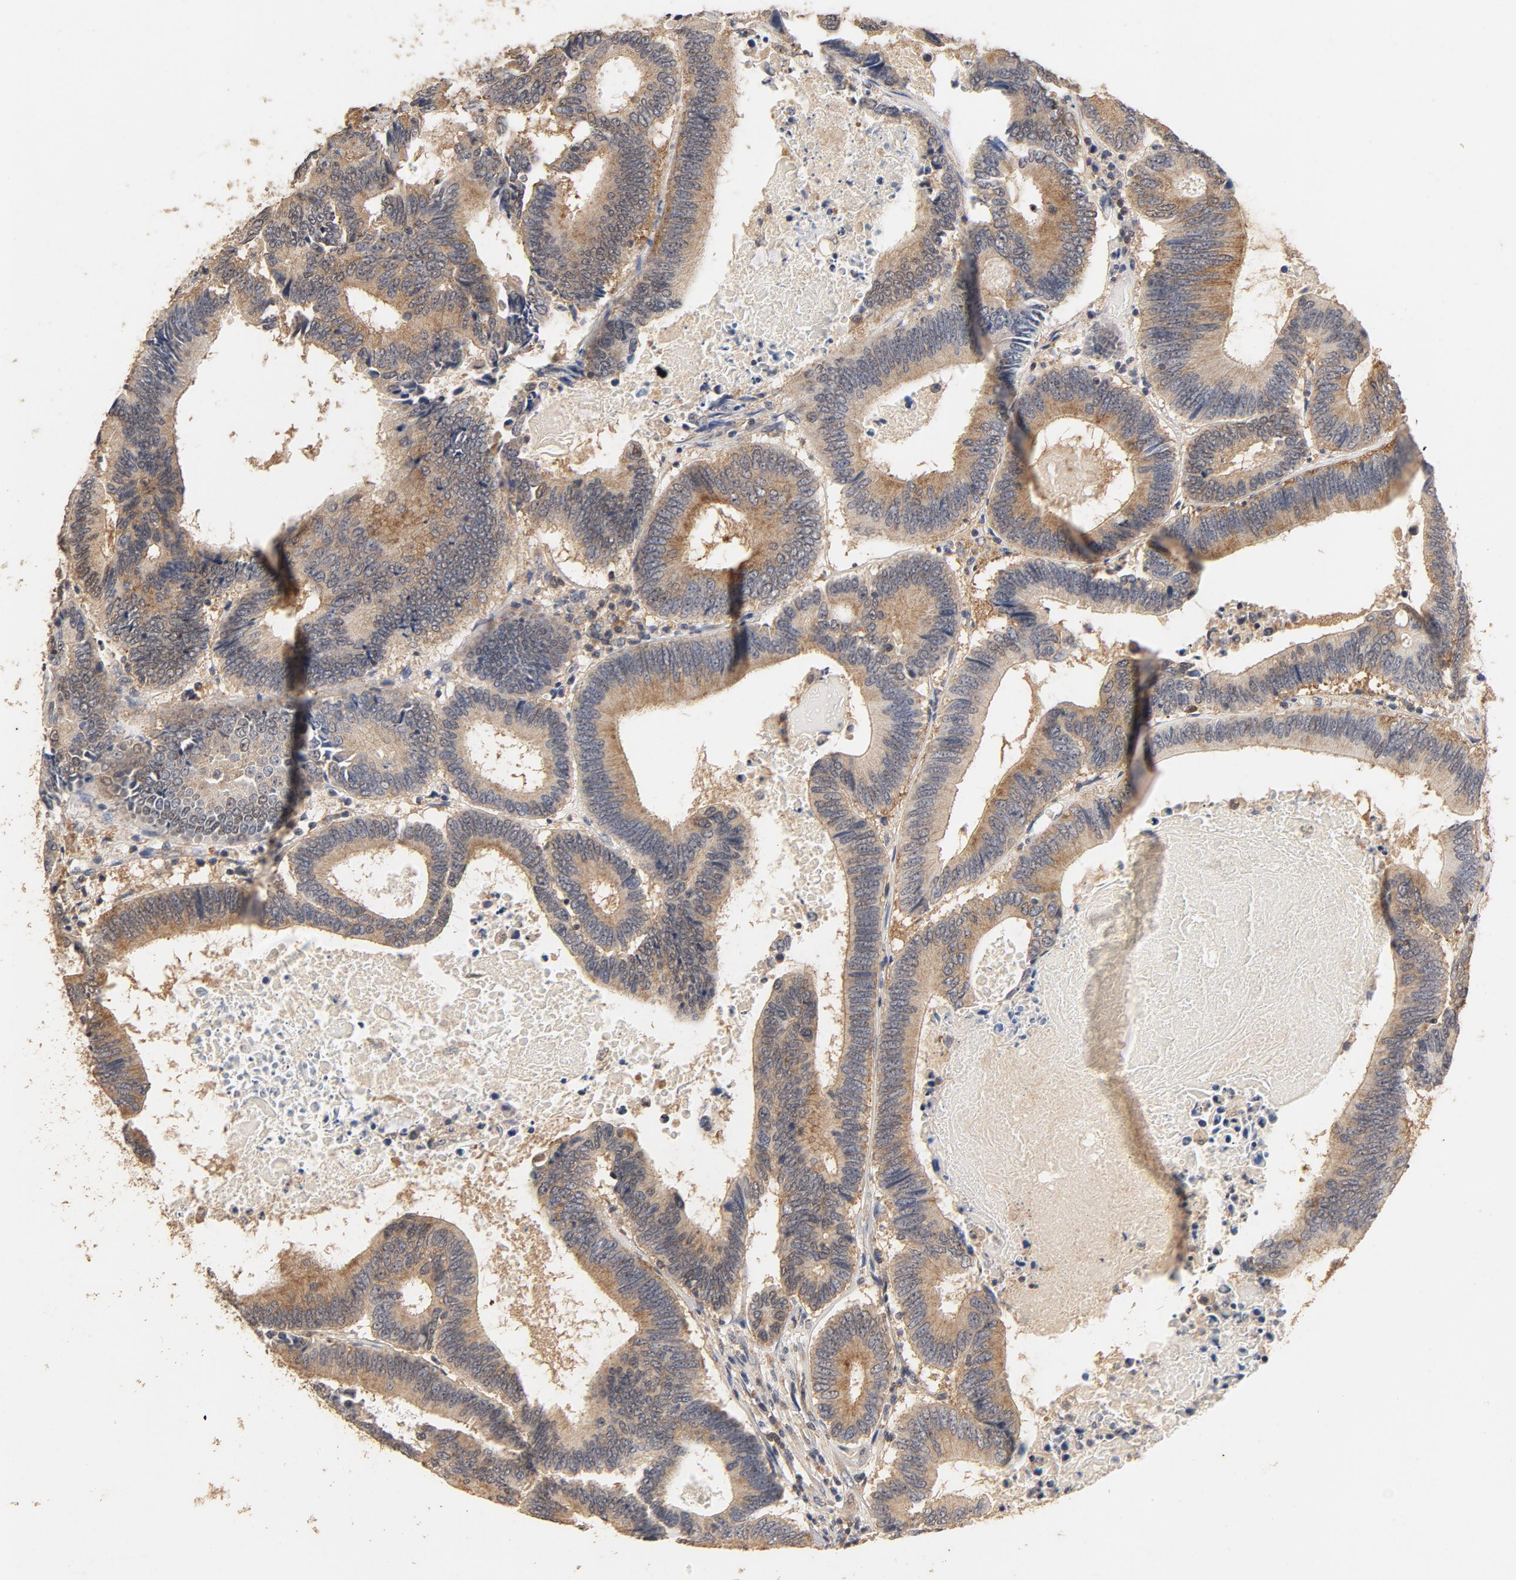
{"staining": {"intensity": "moderate", "quantity": ">75%", "location": "cytoplasmic/membranous"}, "tissue": "colorectal cancer", "cell_type": "Tumor cells", "image_type": "cancer", "snomed": [{"axis": "morphology", "description": "Adenocarcinoma, NOS"}, {"axis": "topography", "description": "Colon"}], "caption": "This micrograph displays immunohistochemistry staining of adenocarcinoma (colorectal), with medium moderate cytoplasmic/membranous staining in approximately >75% of tumor cells.", "gene": "DDX6", "patient": {"sex": "female", "age": 78}}